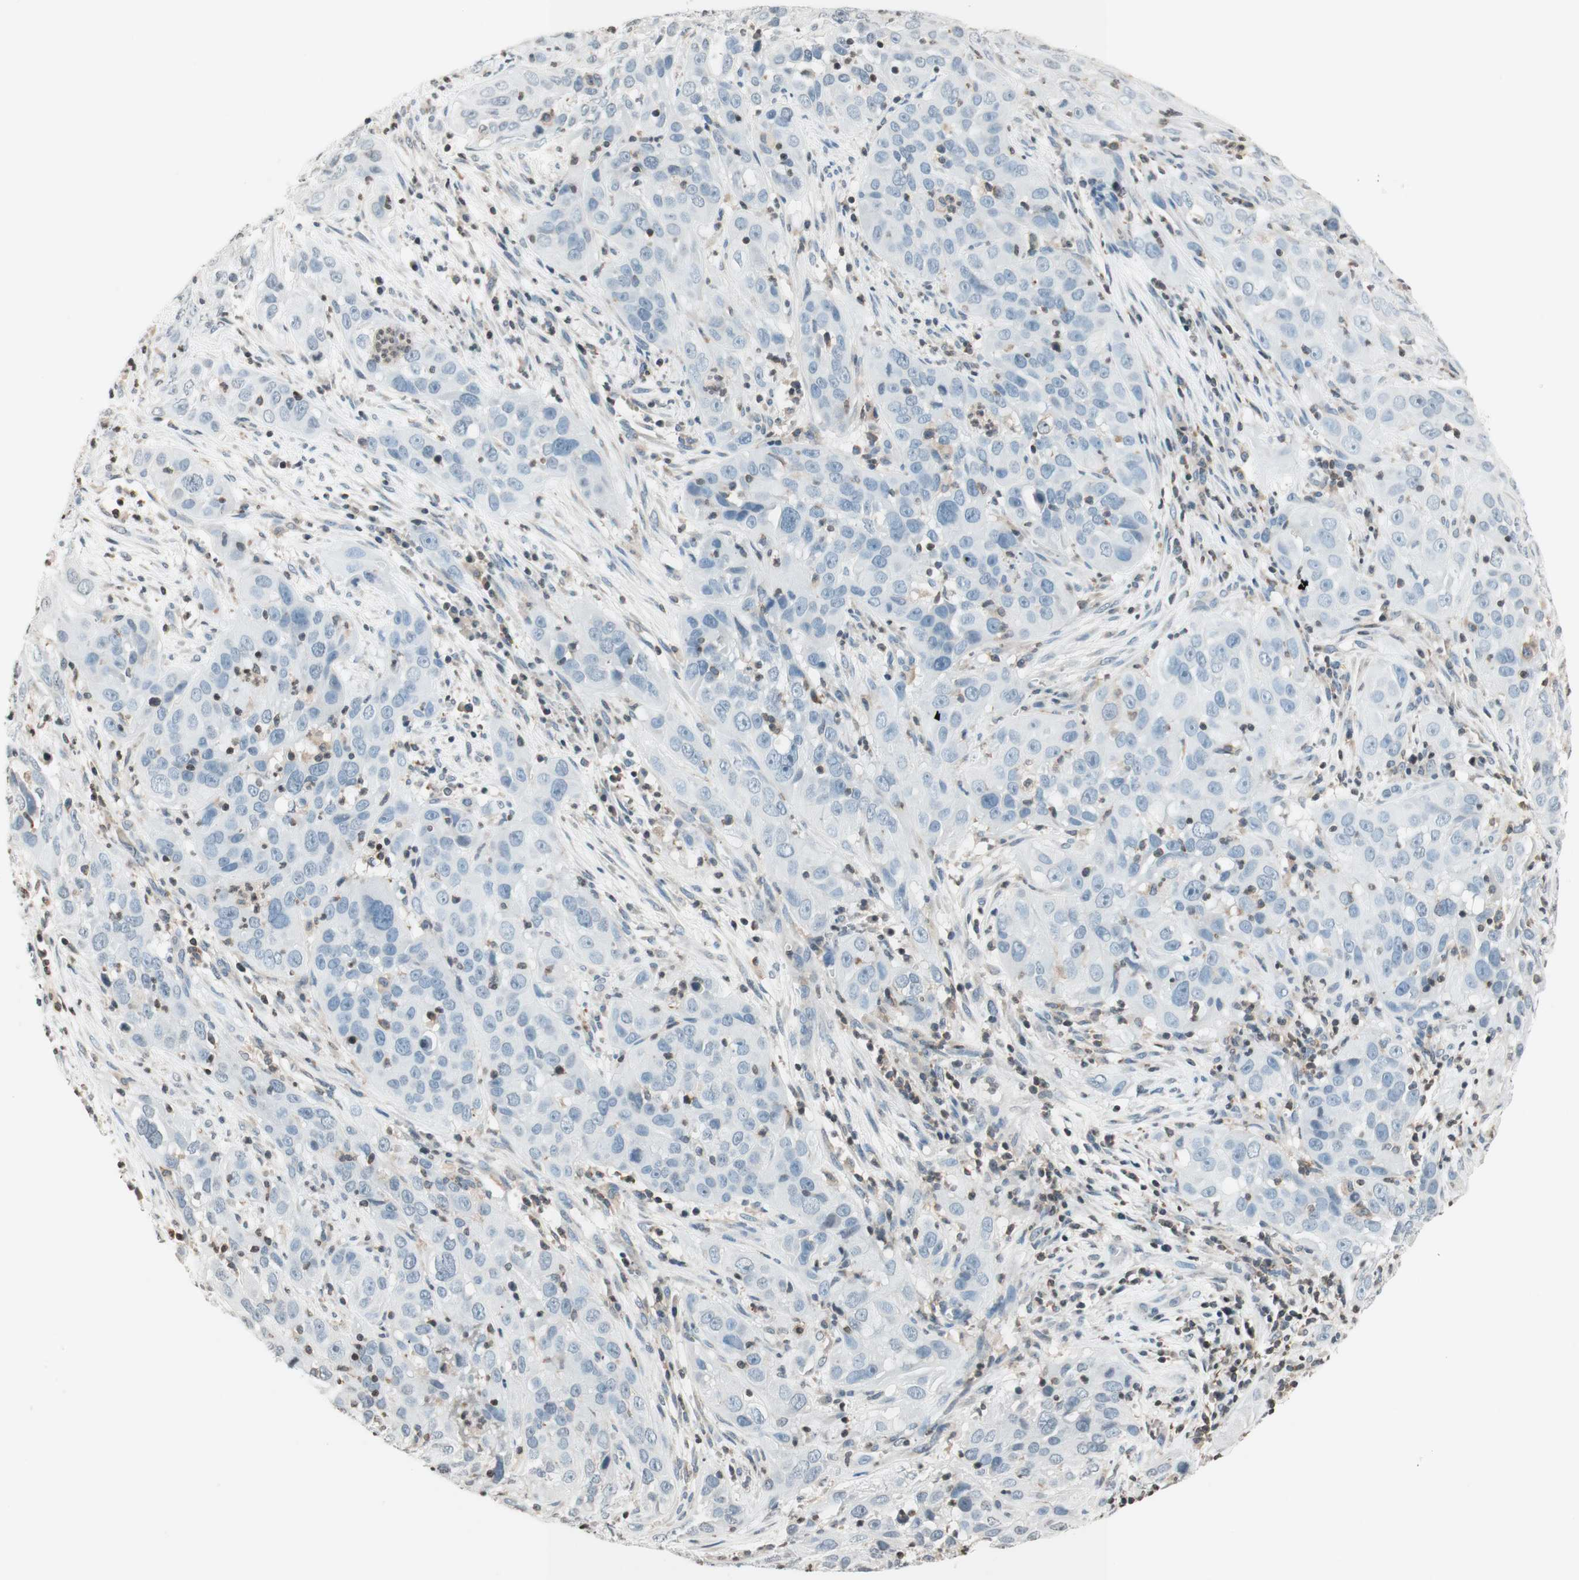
{"staining": {"intensity": "negative", "quantity": "none", "location": "none"}, "tissue": "cervical cancer", "cell_type": "Tumor cells", "image_type": "cancer", "snomed": [{"axis": "morphology", "description": "Squamous cell carcinoma, NOS"}, {"axis": "topography", "description": "Cervix"}], "caption": "High power microscopy image of an immunohistochemistry image of cervical squamous cell carcinoma, revealing no significant expression in tumor cells.", "gene": "WIPF1", "patient": {"sex": "female", "age": 32}}